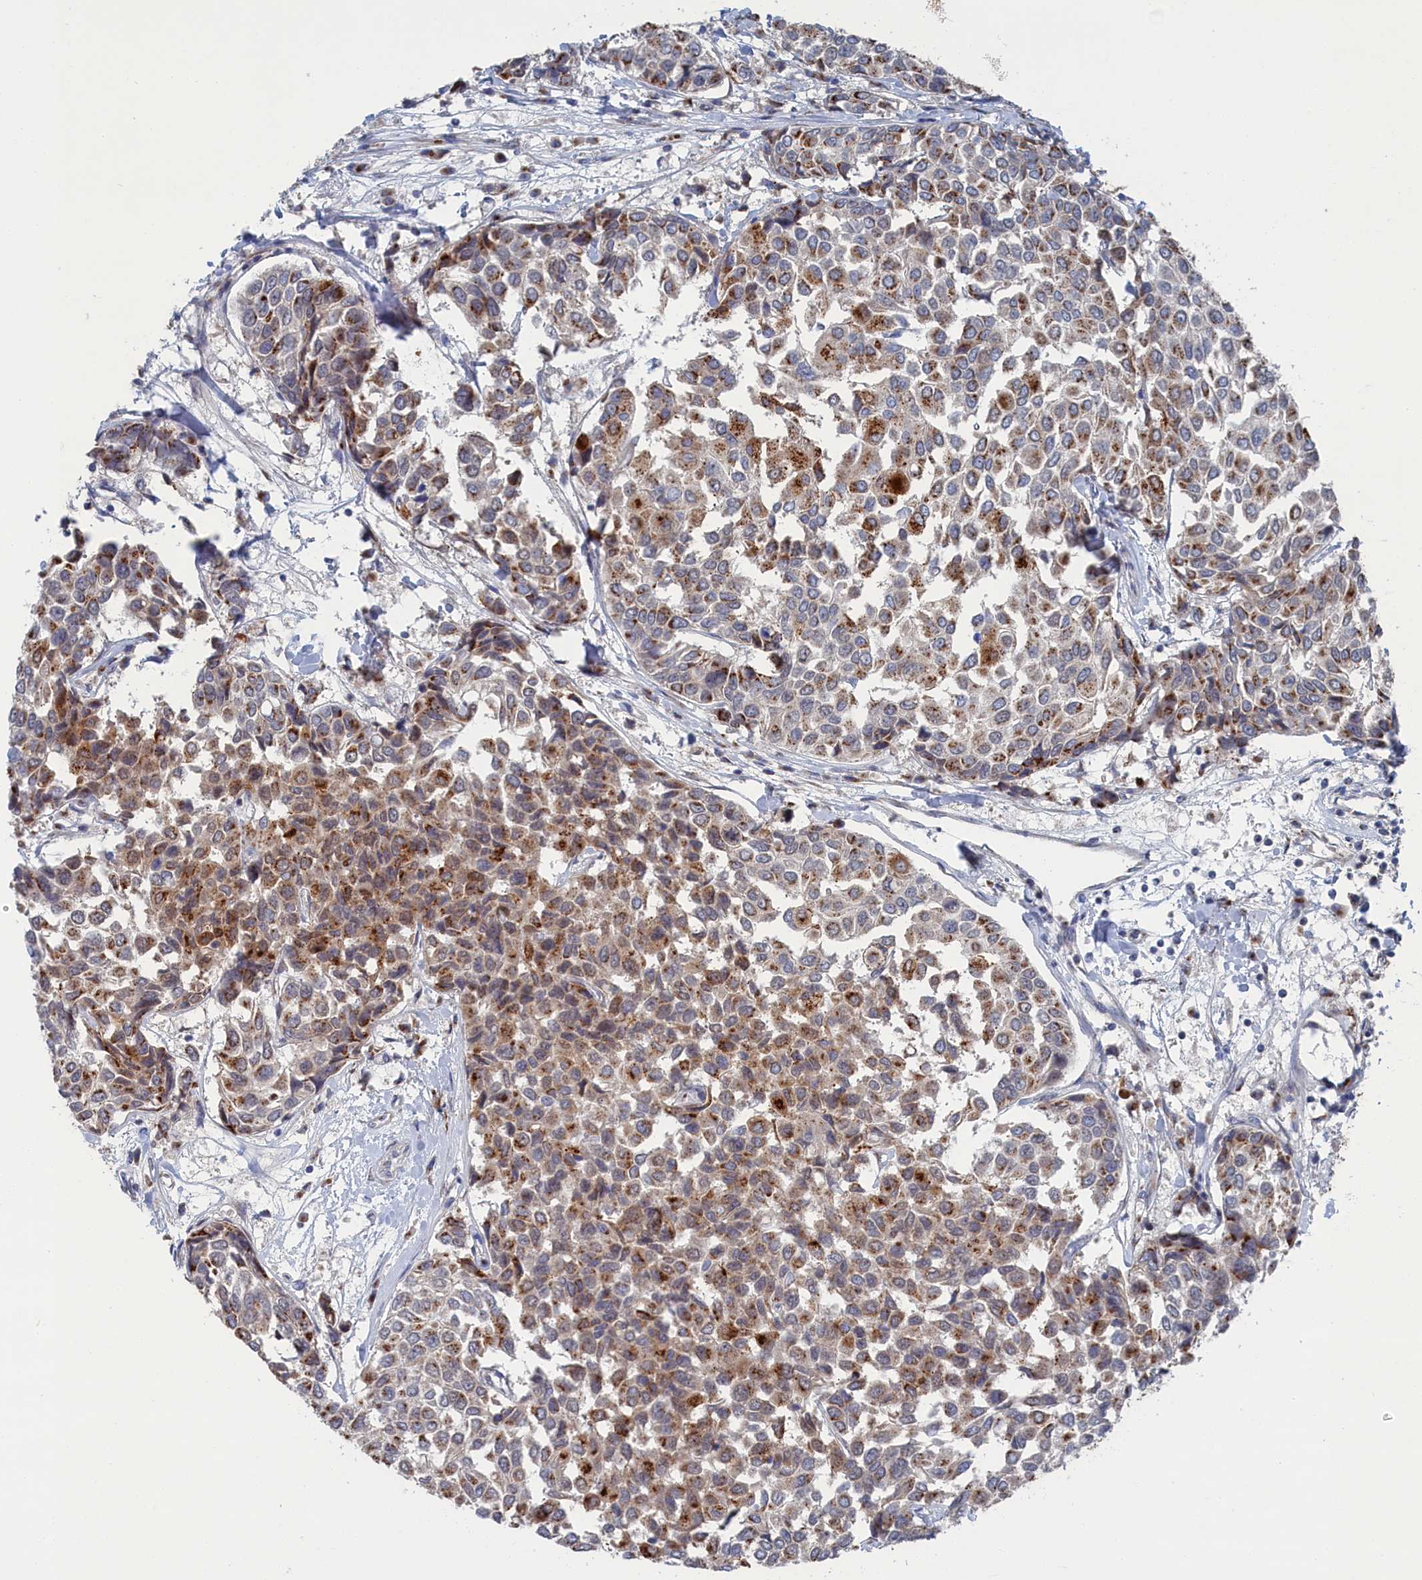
{"staining": {"intensity": "moderate", "quantity": "25%-75%", "location": "cytoplasmic/membranous"}, "tissue": "breast cancer", "cell_type": "Tumor cells", "image_type": "cancer", "snomed": [{"axis": "morphology", "description": "Duct carcinoma"}, {"axis": "topography", "description": "Breast"}], "caption": "DAB immunohistochemical staining of human breast cancer (intraductal carcinoma) demonstrates moderate cytoplasmic/membranous protein staining in about 25%-75% of tumor cells.", "gene": "IRX1", "patient": {"sex": "female", "age": 55}}